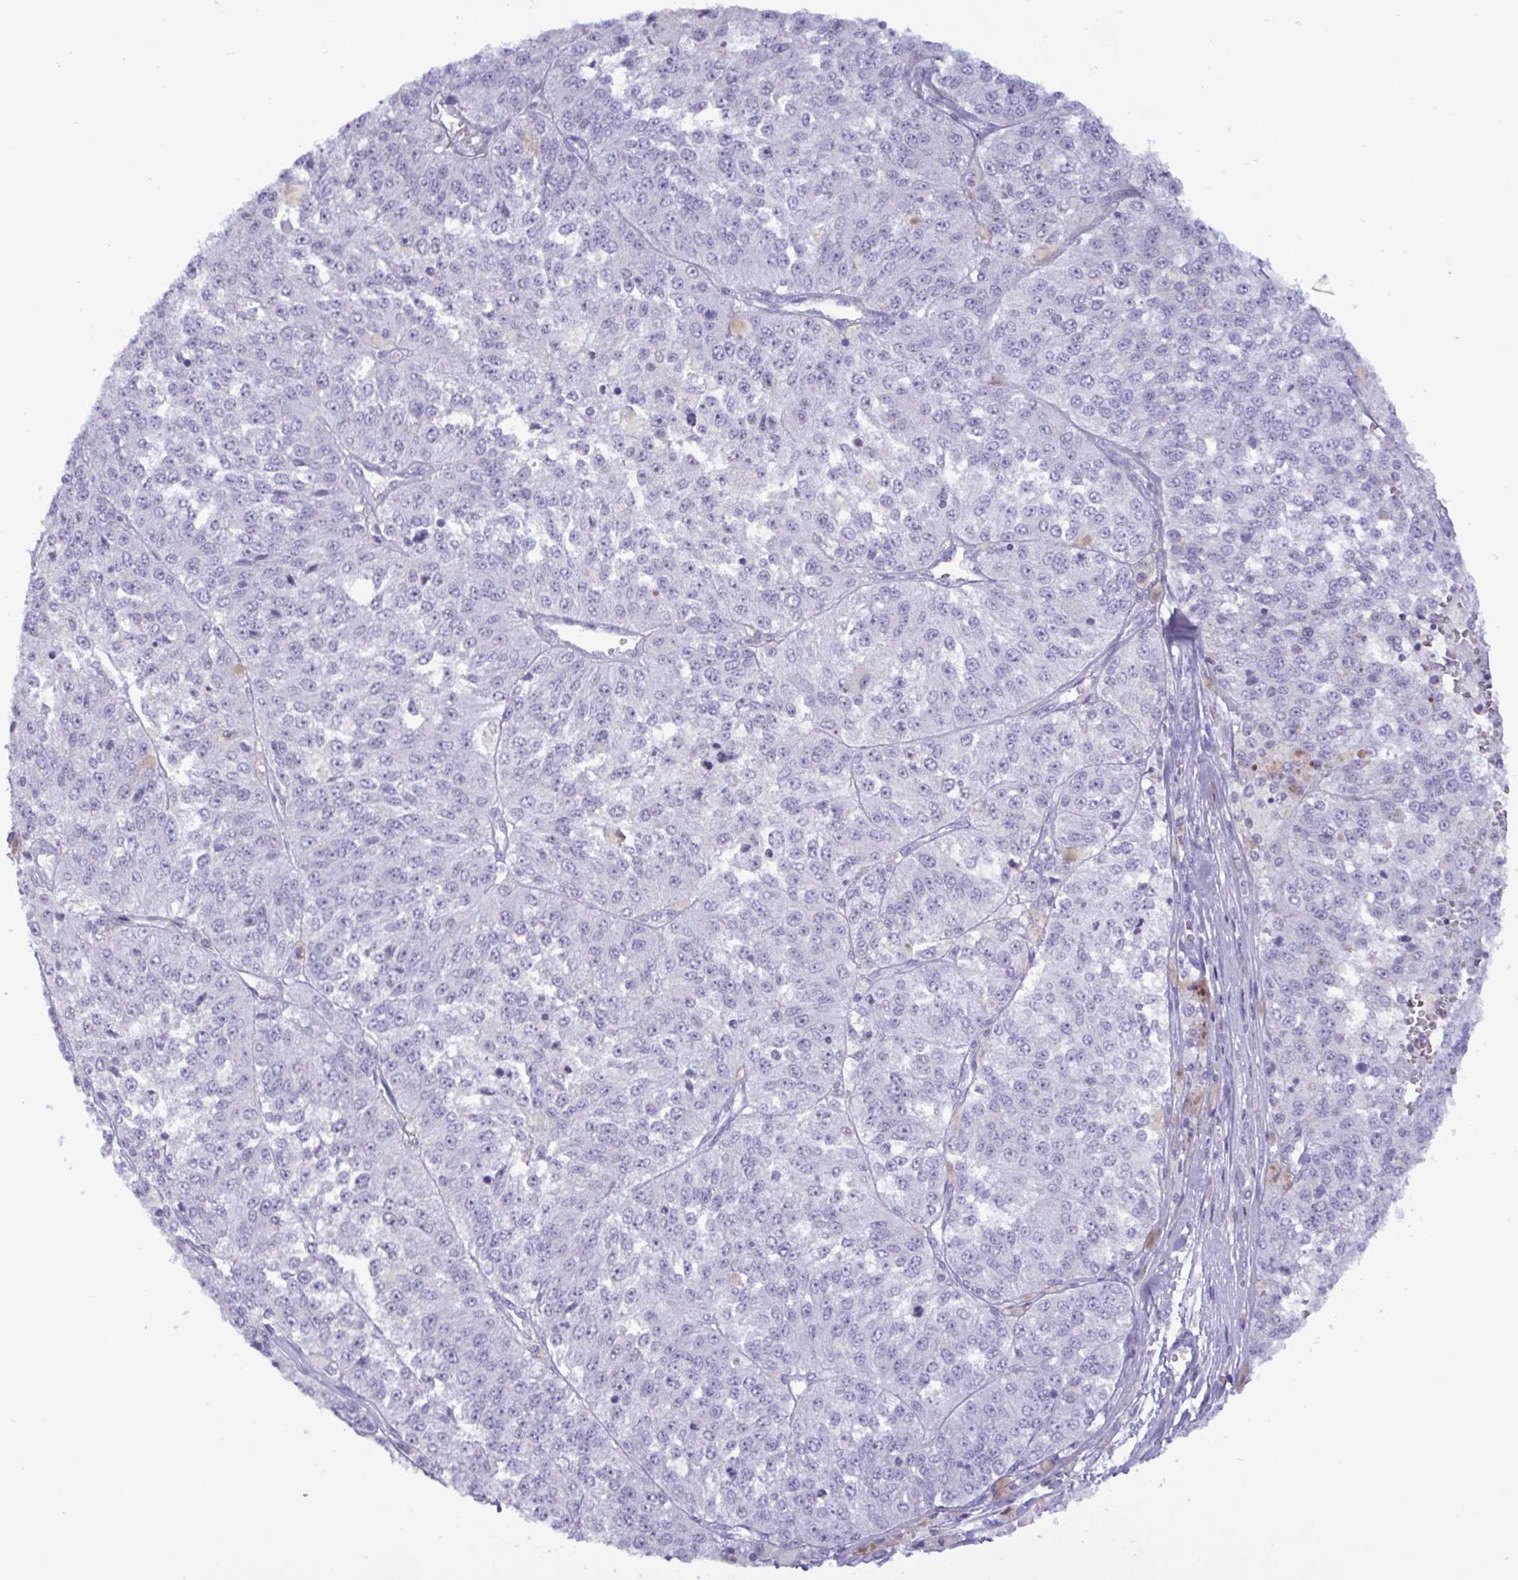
{"staining": {"intensity": "negative", "quantity": "none", "location": "none"}, "tissue": "melanoma", "cell_type": "Tumor cells", "image_type": "cancer", "snomed": [{"axis": "morphology", "description": "Malignant melanoma, Metastatic site"}, {"axis": "topography", "description": "Lymph node"}], "caption": "High power microscopy histopathology image of an immunohistochemistry photomicrograph of melanoma, revealing no significant staining in tumor cells.", "gene": "MRGPRG", "patient": {"sex": "female", "age": 64}}